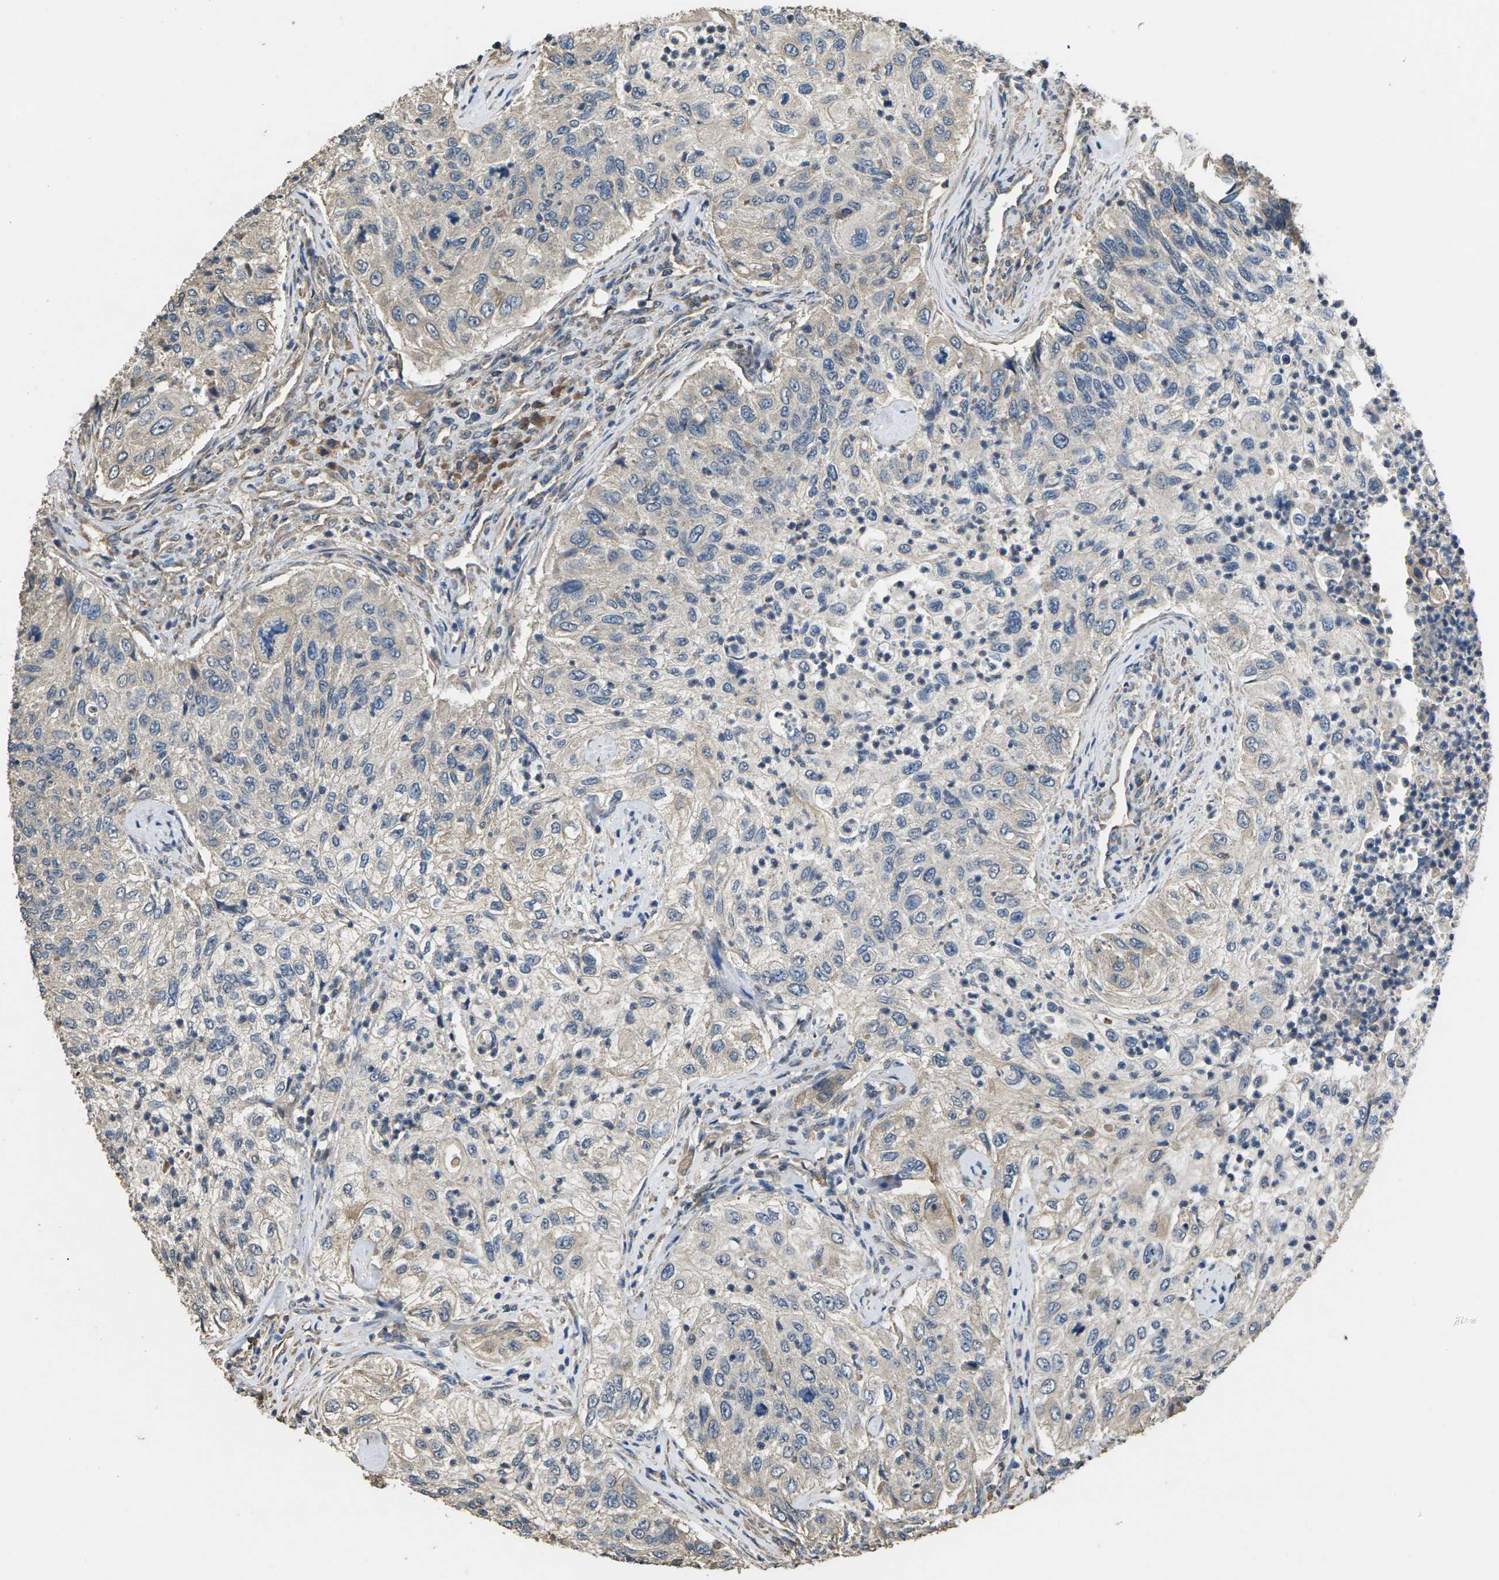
{"staining": {"intensity": "negative", "quantity": "none", "location": "none"}, "tissue": "urothelial cancer", "cell_type": "Tumor cells", "image_type": "cancer", "snomed": [{"axis": "morphology", "description": "Urothelial carcinoma, High grade"}, {"axis": "topography", "description": "Urinary bladder"}], "caption": "This is a photomicrograph of immunohistochemistry staining of urothelial cancer, which shows no staining in tumor cells. The staining was performed using DAB (3,3'-diaminobenzidine) to visualize the protein expression in brown, while the nuclei were stained in blue with hematoxylin (Magnification: 20x).", "gene": "B4GAT1", "patient": {"sex": "female", "age": 60}}